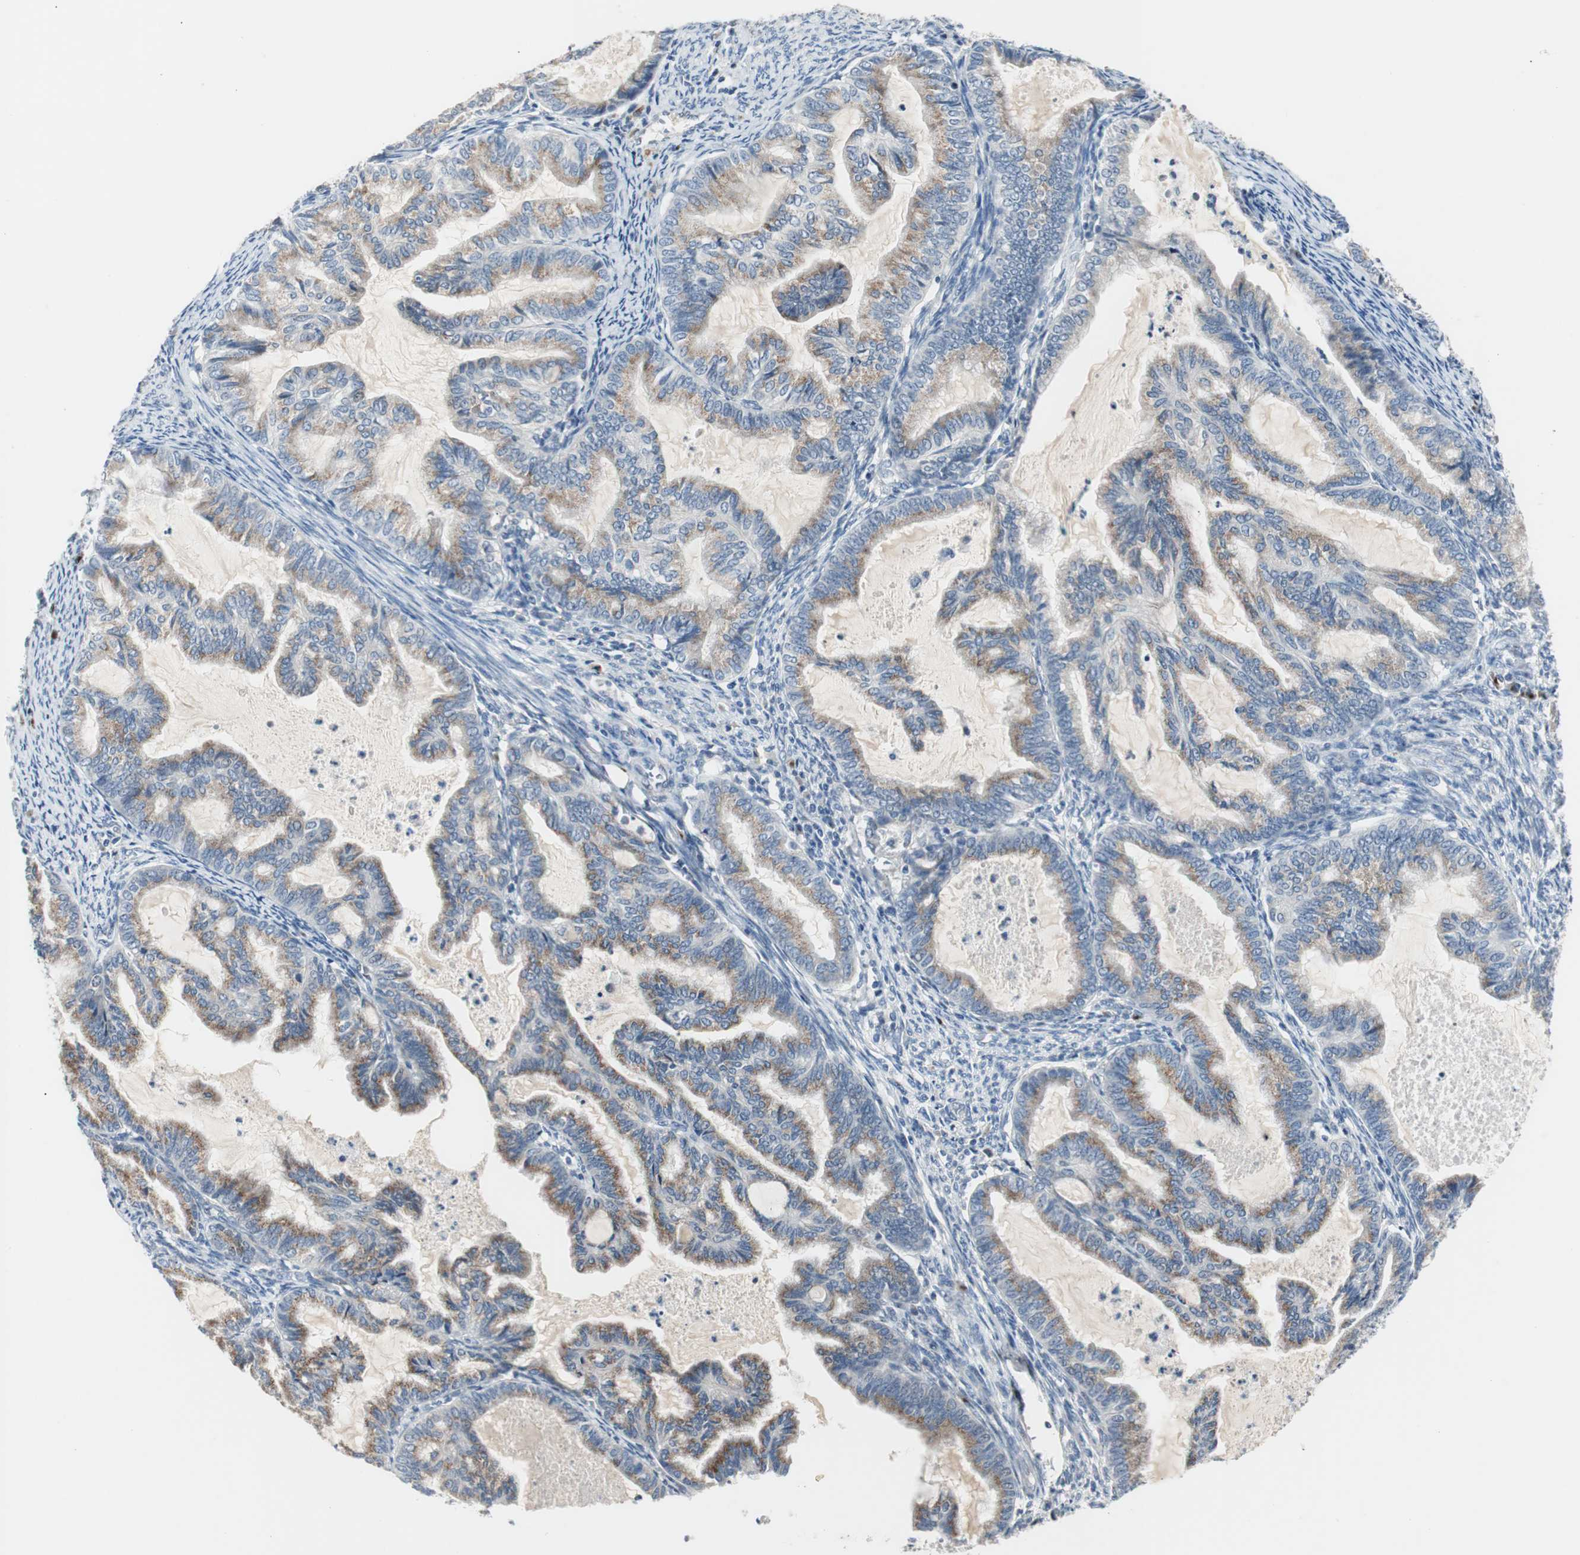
{"staining": {"intensity": "strong", "quantity": ">75%", "location": "cytoplasmic/membranous"}, "tissue": "cervical cancer", "cell_type": "Tumor cells", "image_type": "cancer", "snomed": [{"axis": "morphology", "description": "Normal tissue, NOS"}, {"axis": "morphology", "description": "Adenocarcinoma, NOS"}, {"axis": "topography", "description": "Cervix"}, {"axis": "topography", "description": "Endometrium"}], "caption": "Cervical cancer (adenocarcinoma) tissue exhibits strong cytoplasmic/membranous expression in about >75% of tumor cells, visualized by immunohistochemistry.", "gene": "SOX30", "patient": {"sex": "female", "age": 86}}